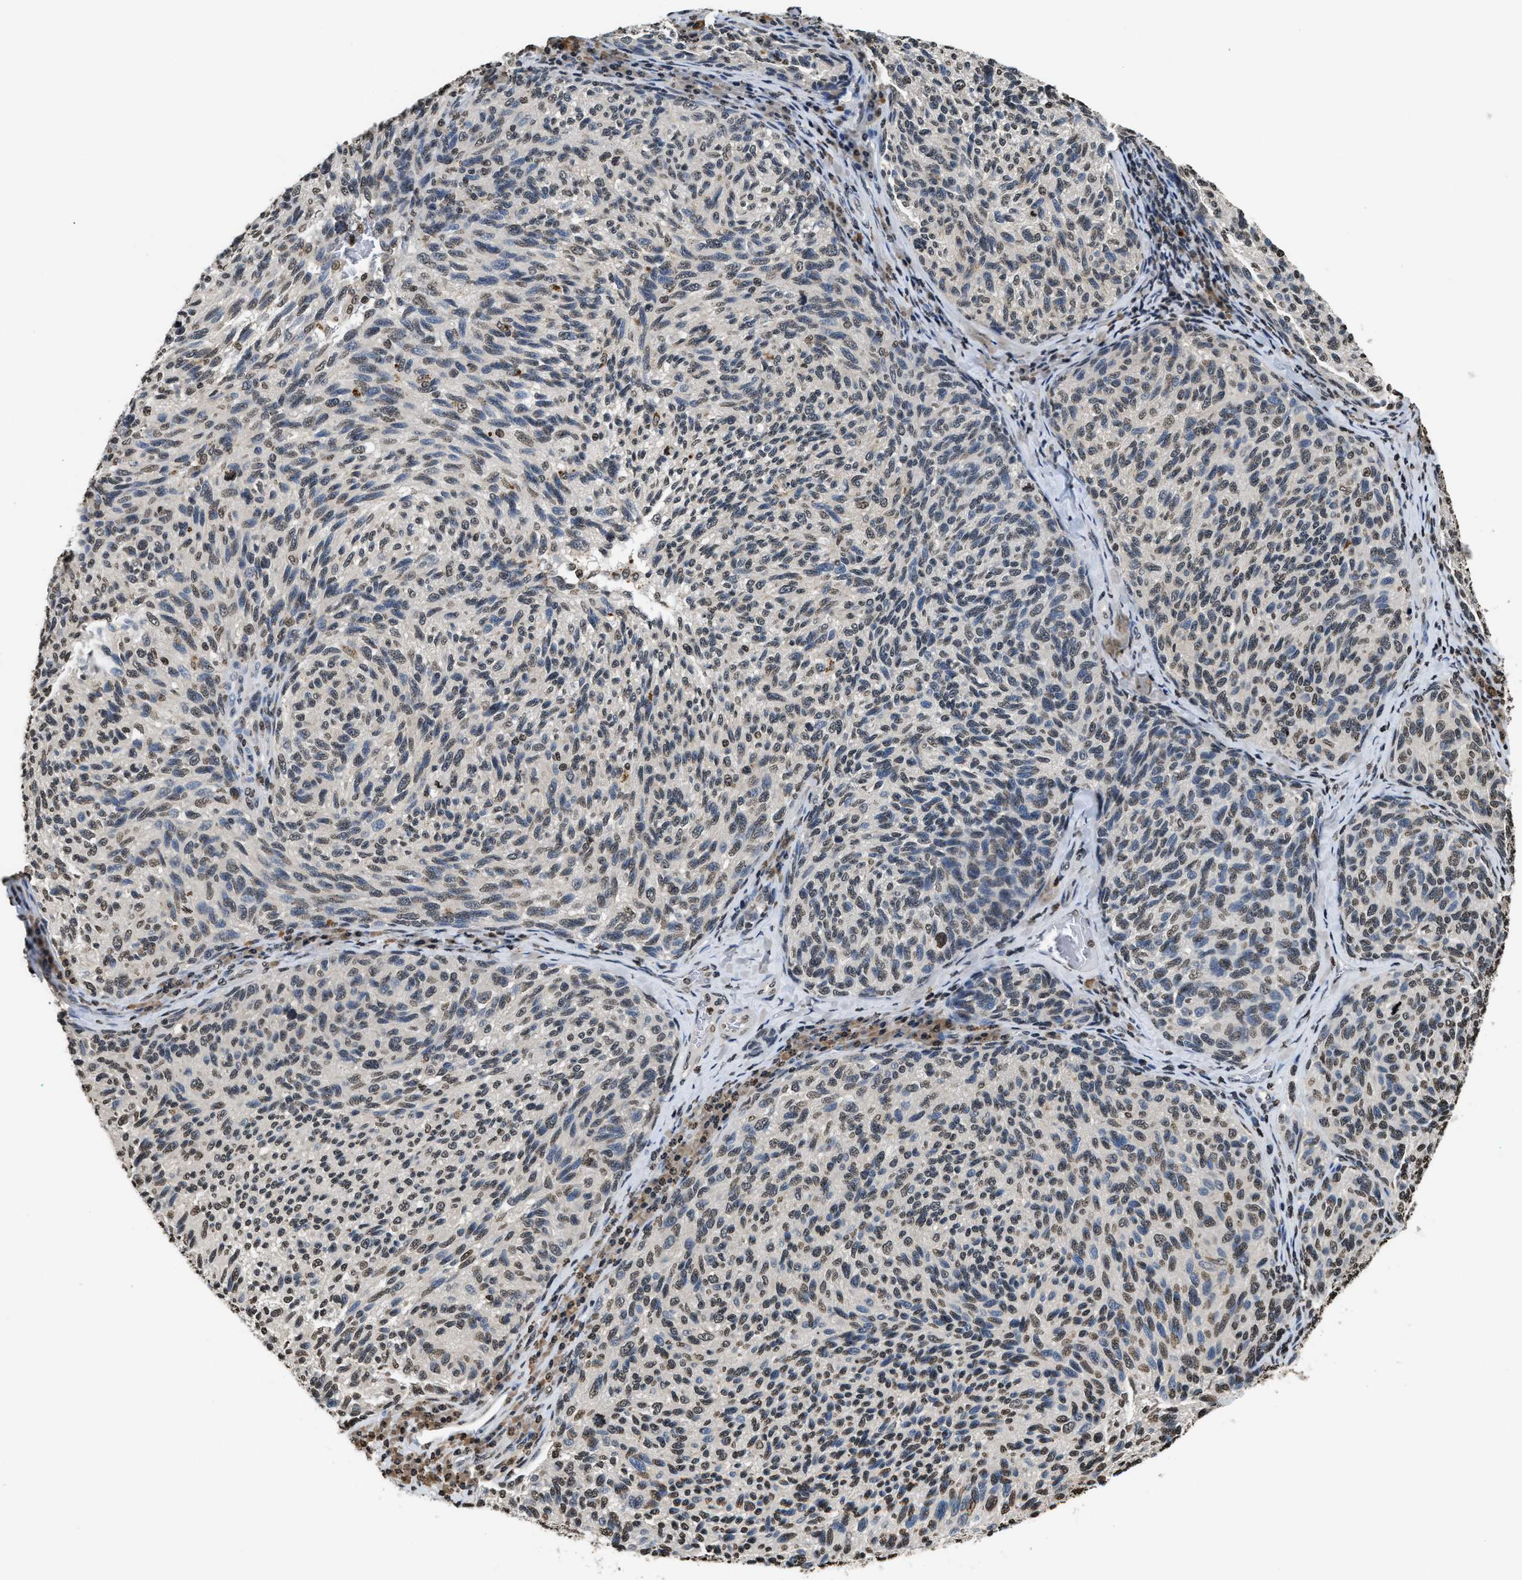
{"staining": {"intensity": "weak", "quantity": "25%-75%", "location": "nuclear"}, "tissue": "melanoma", "cell_type": "Tumor cells", "image_type": "cancer", "snomed": [{"axis": "morphology", "description": "Malignant melanoma, NOS"}, {"axis": "topography", "description": "Skin"}], "caption": "Immunohistochemical staining of human melanoma reveals low levels of weak nuclear protein expression in about 25%-75% of tumor cells.", "gene": "DNASE1L3", "patient": {"sex": "female", "age": 73}}